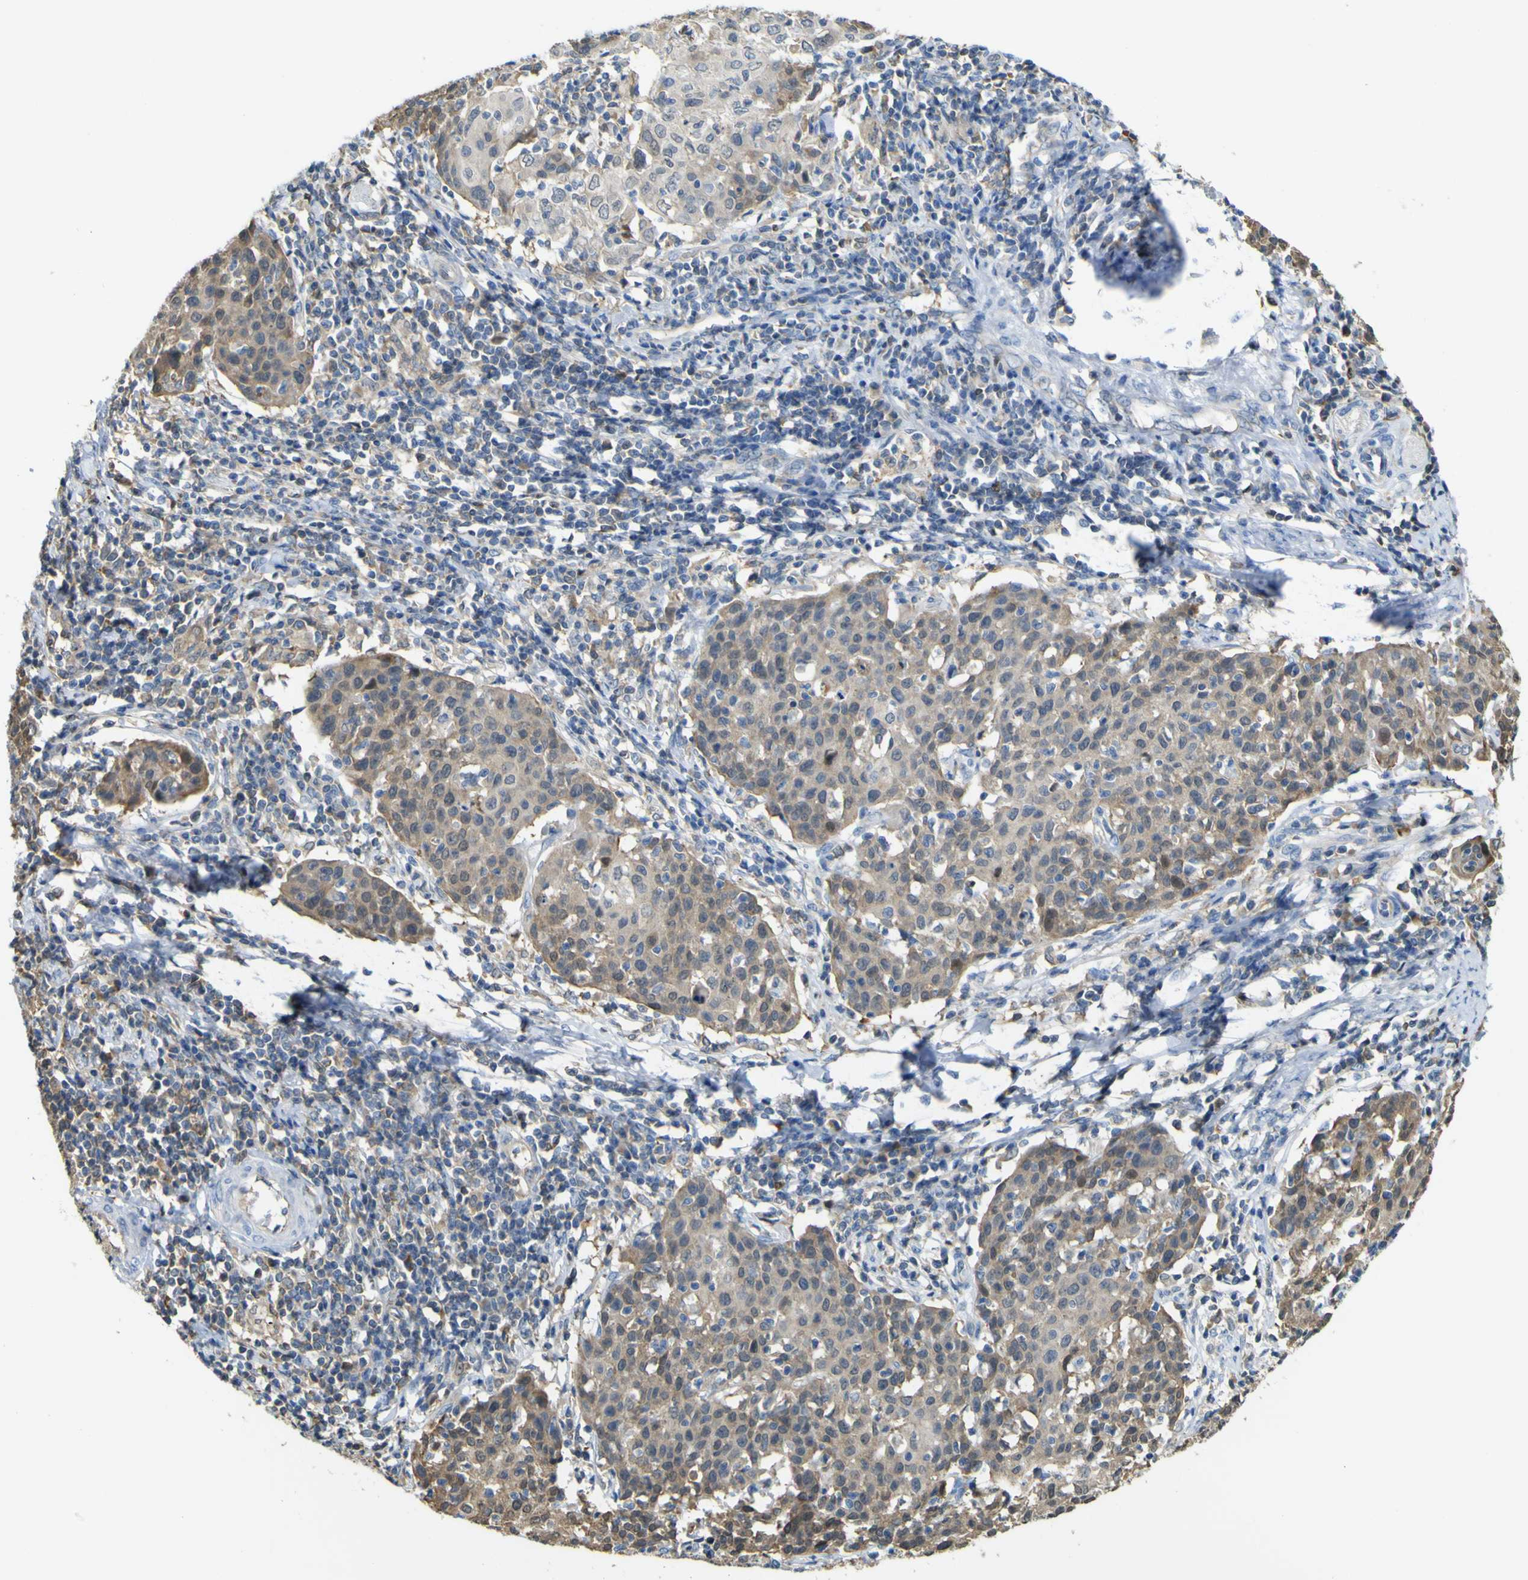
{"staining": {"intensity": "moderate", "quantity": ">75%", "location": "cytoplasmic/membranous"}, "tissue": "cervical cancer", "cell_type": "Tumor cells", "image_type": "cancer", "snomed": [{"axis": "morphology", "description": "Squamous cell carcinoma, NOS"}, {"axis": "topography", "description": "Cervix"}], "caption": "High-power microscopy captured an immunohistochemistry histopathology image of cervical cancer (squamous cell carcinoma), revealing moderate cytoplasmic/membranous staining in about >75% of tumor cells. The staining was performed using DAB (3,3'-diaminobenzidine) to visualize the protein expression in brown, while the nuclei were stained in blue with hematoxylin (Magnification: 20x).", "gene": "ABHD3", "patient": {"sex": "female", "age": 38}}